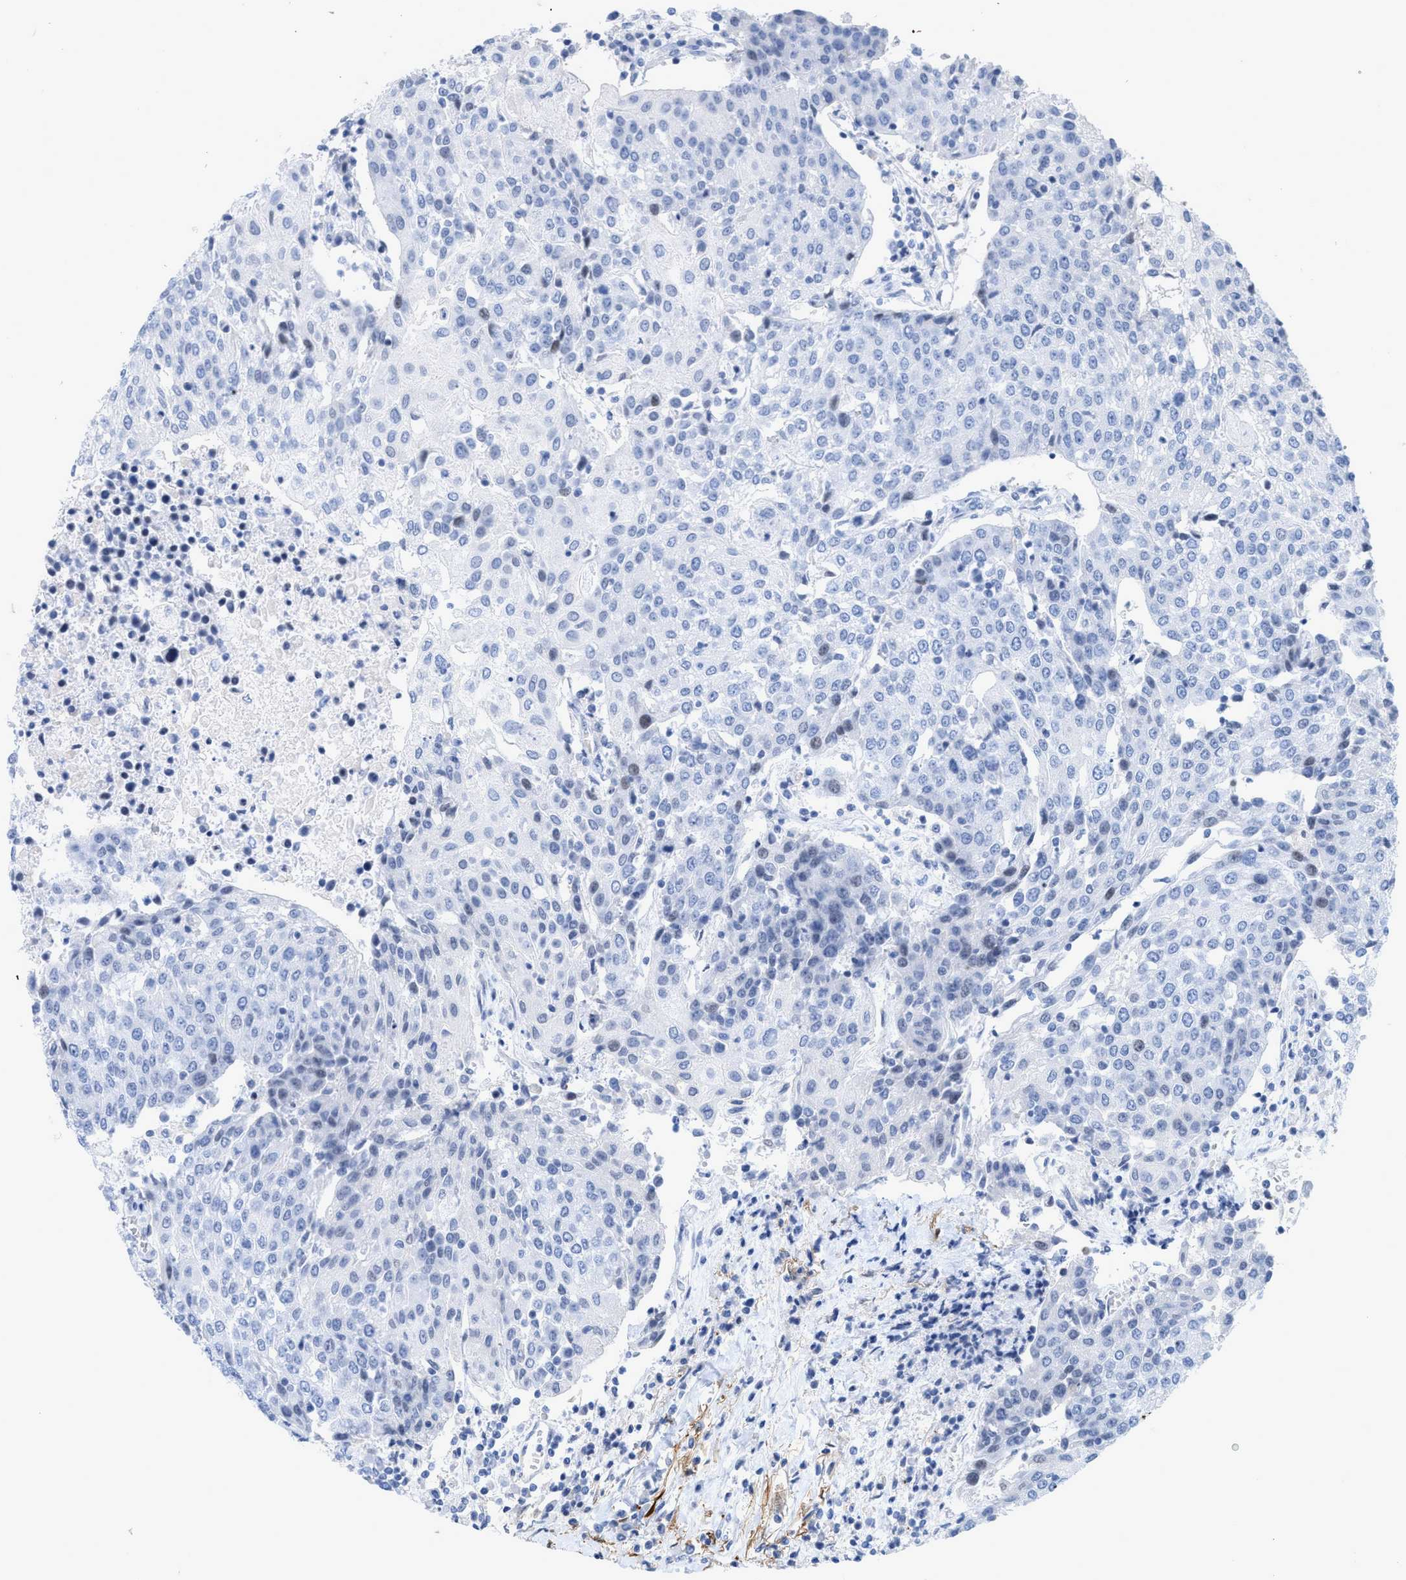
{"staining": {"intensity": "negative", "quantity": "none", "location": "none"}, "tissue": "urothelial cancer", "cell_type": "Tumor cells", "image_type": "cancer", "snomed": [{"axis": "morphology", "description": "Urothelial carcinoma, High grade"}, {"axis": "topography", "description": "Urinary bladder"}], "caption": "Micrograph shows no protein positivity in tumor cells of urothelial cancer tissue. (DAB (3,3'-diaminobenzidine) immunohistochemistry (IHC) visualized using brightfield microscopy, high magnification).", "gene": "TAGLN", "patient": {"sex": "female", "age": 85}}